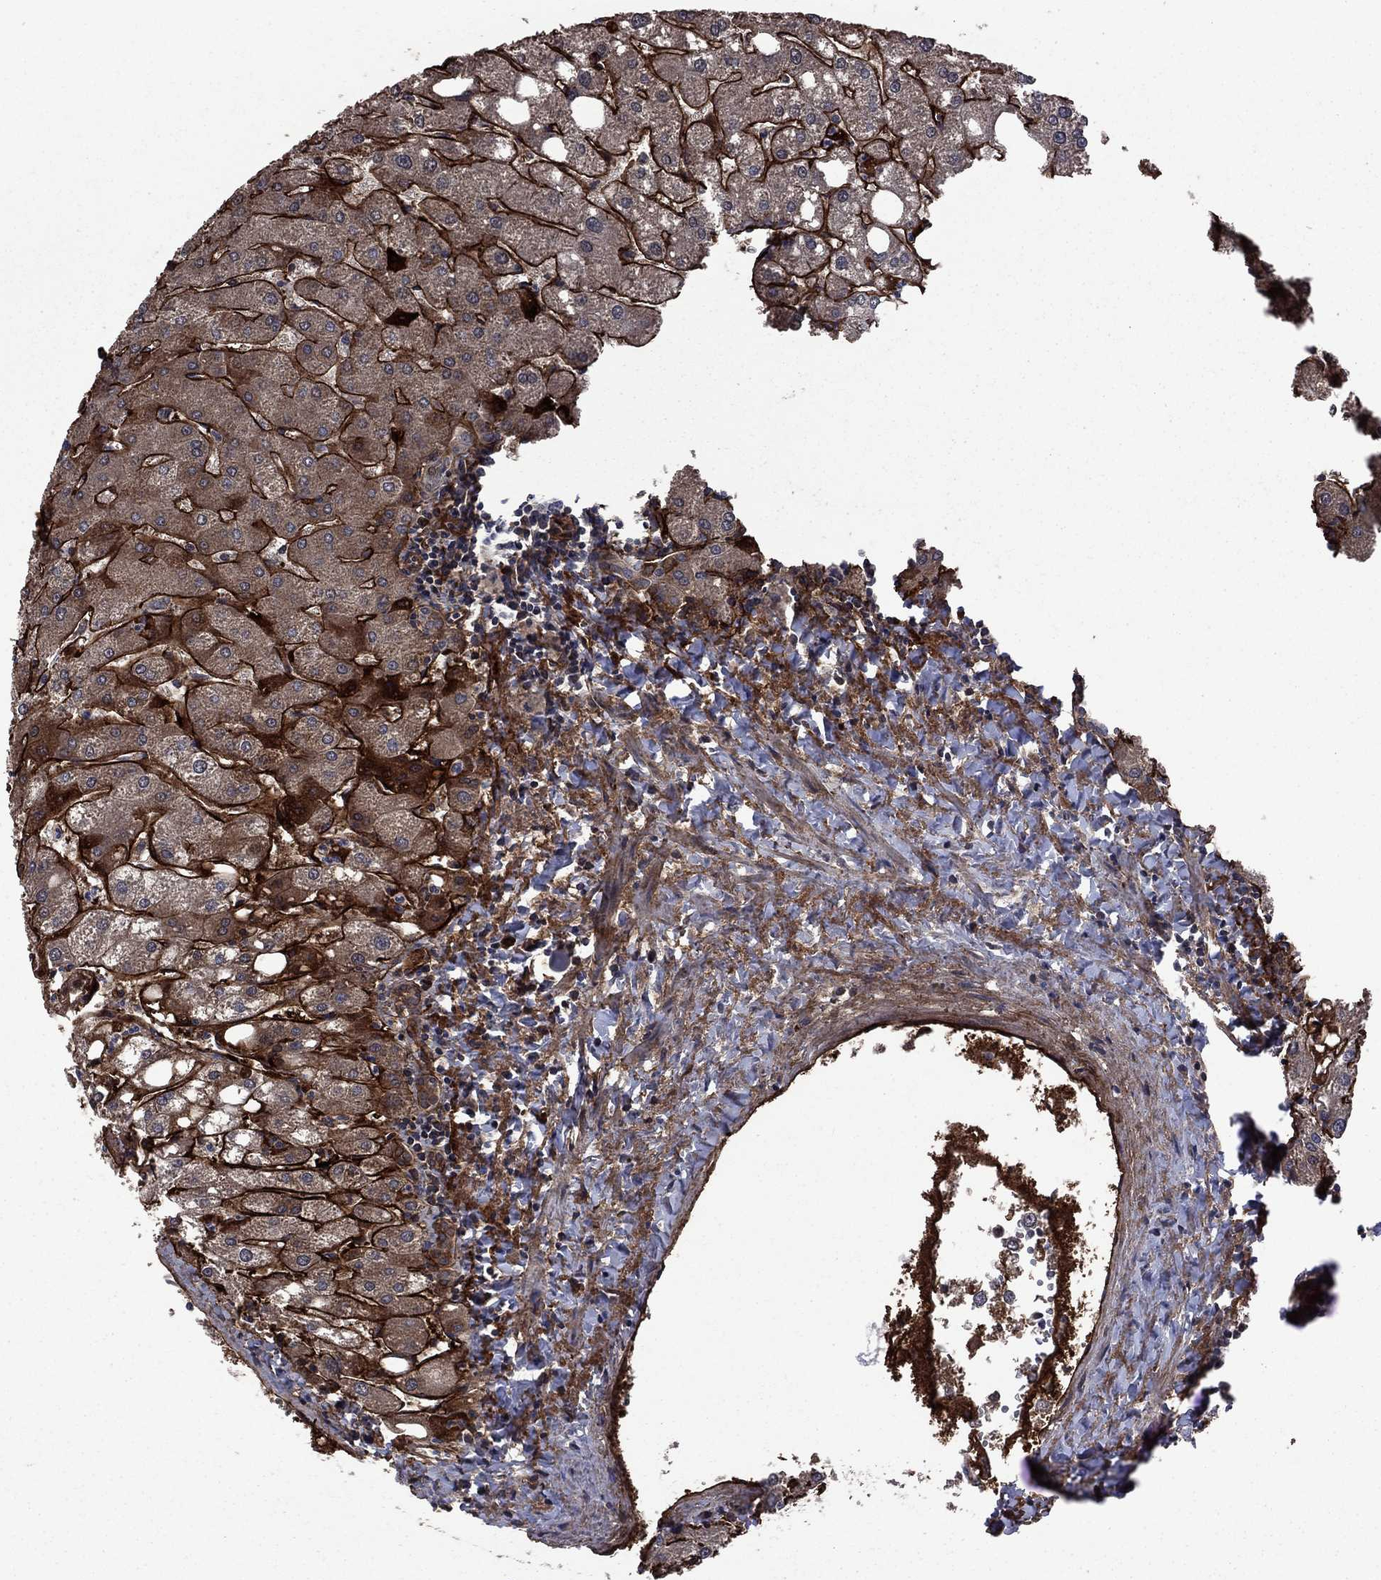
{"staining": {"intensity": "negative", "quantity": "none", "location": "none"}, "tissue": "liver", "cell_type": "Cholangiocytes", "image_type": "normal", "snomed": [{"axis": "morphology", "description": "Normal tissue, NOS"}, {"axis": "topography", "description": "Liver"}], "caption": "Cholangiocytes show no significant staining in unremarkable liver. Nuclei are stained in blue.", "gene": "COL18A1", "patient": {"sex": "male", "age": 67}}